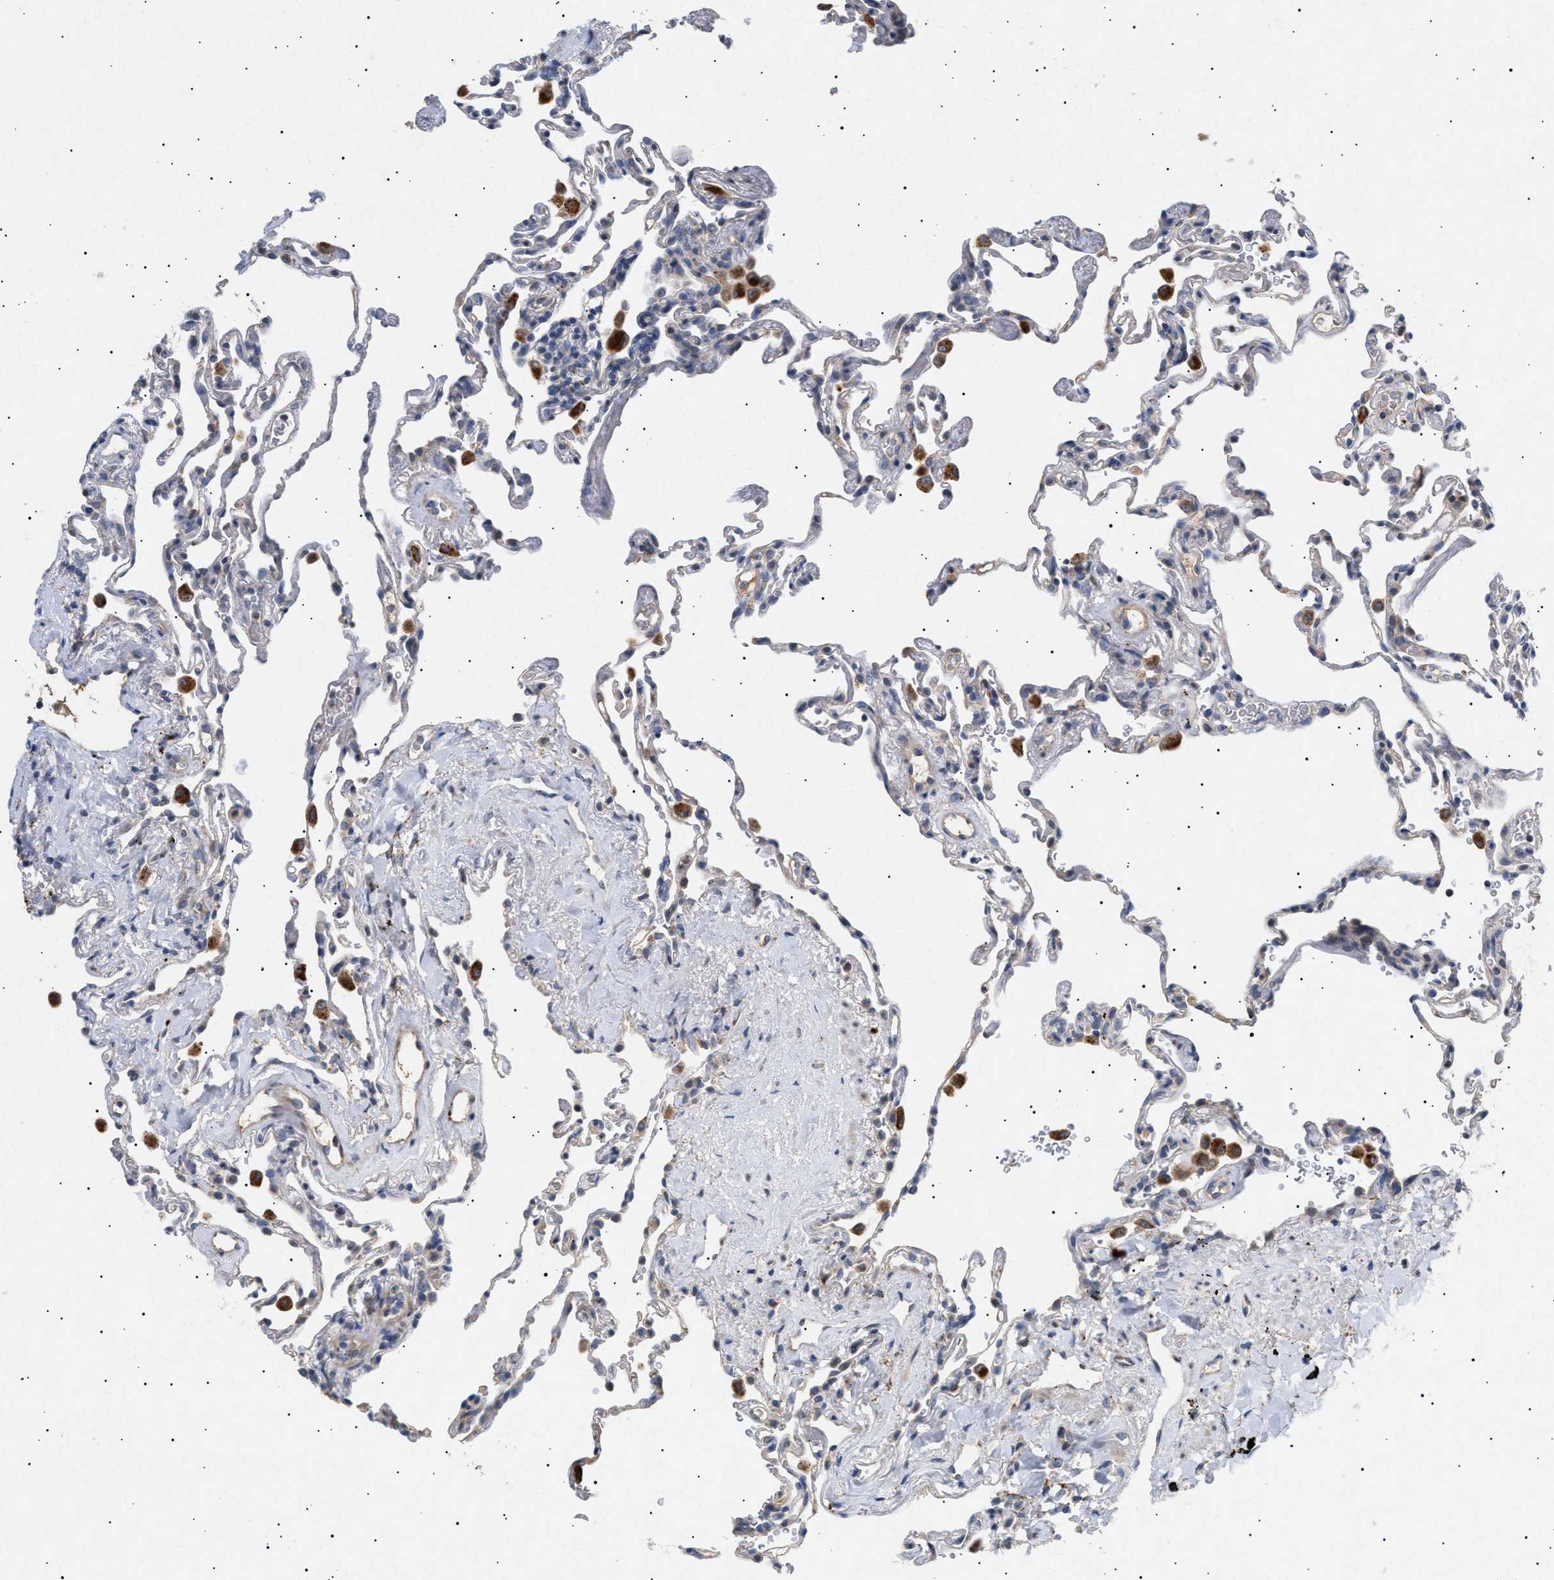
{"staining": {"intensity": "weak", "quantity": "<25%", "location": "cytoplasmic/membranous"}, "tissue": "lung", "cell_type": "Alveolar cells", "image_type": "normal", "snomed": [{"axis": "morphology", "description": "Normal tissue, NOS"}, {"axis": "topography", "description": "Lung"}], "caption": "The IHC micrograph has no significant staining in alveolar cells of lung. (DAB IHC, high magnification).", "gene": "SIRT5", "patient": {"sex": "male", "age": 59}}